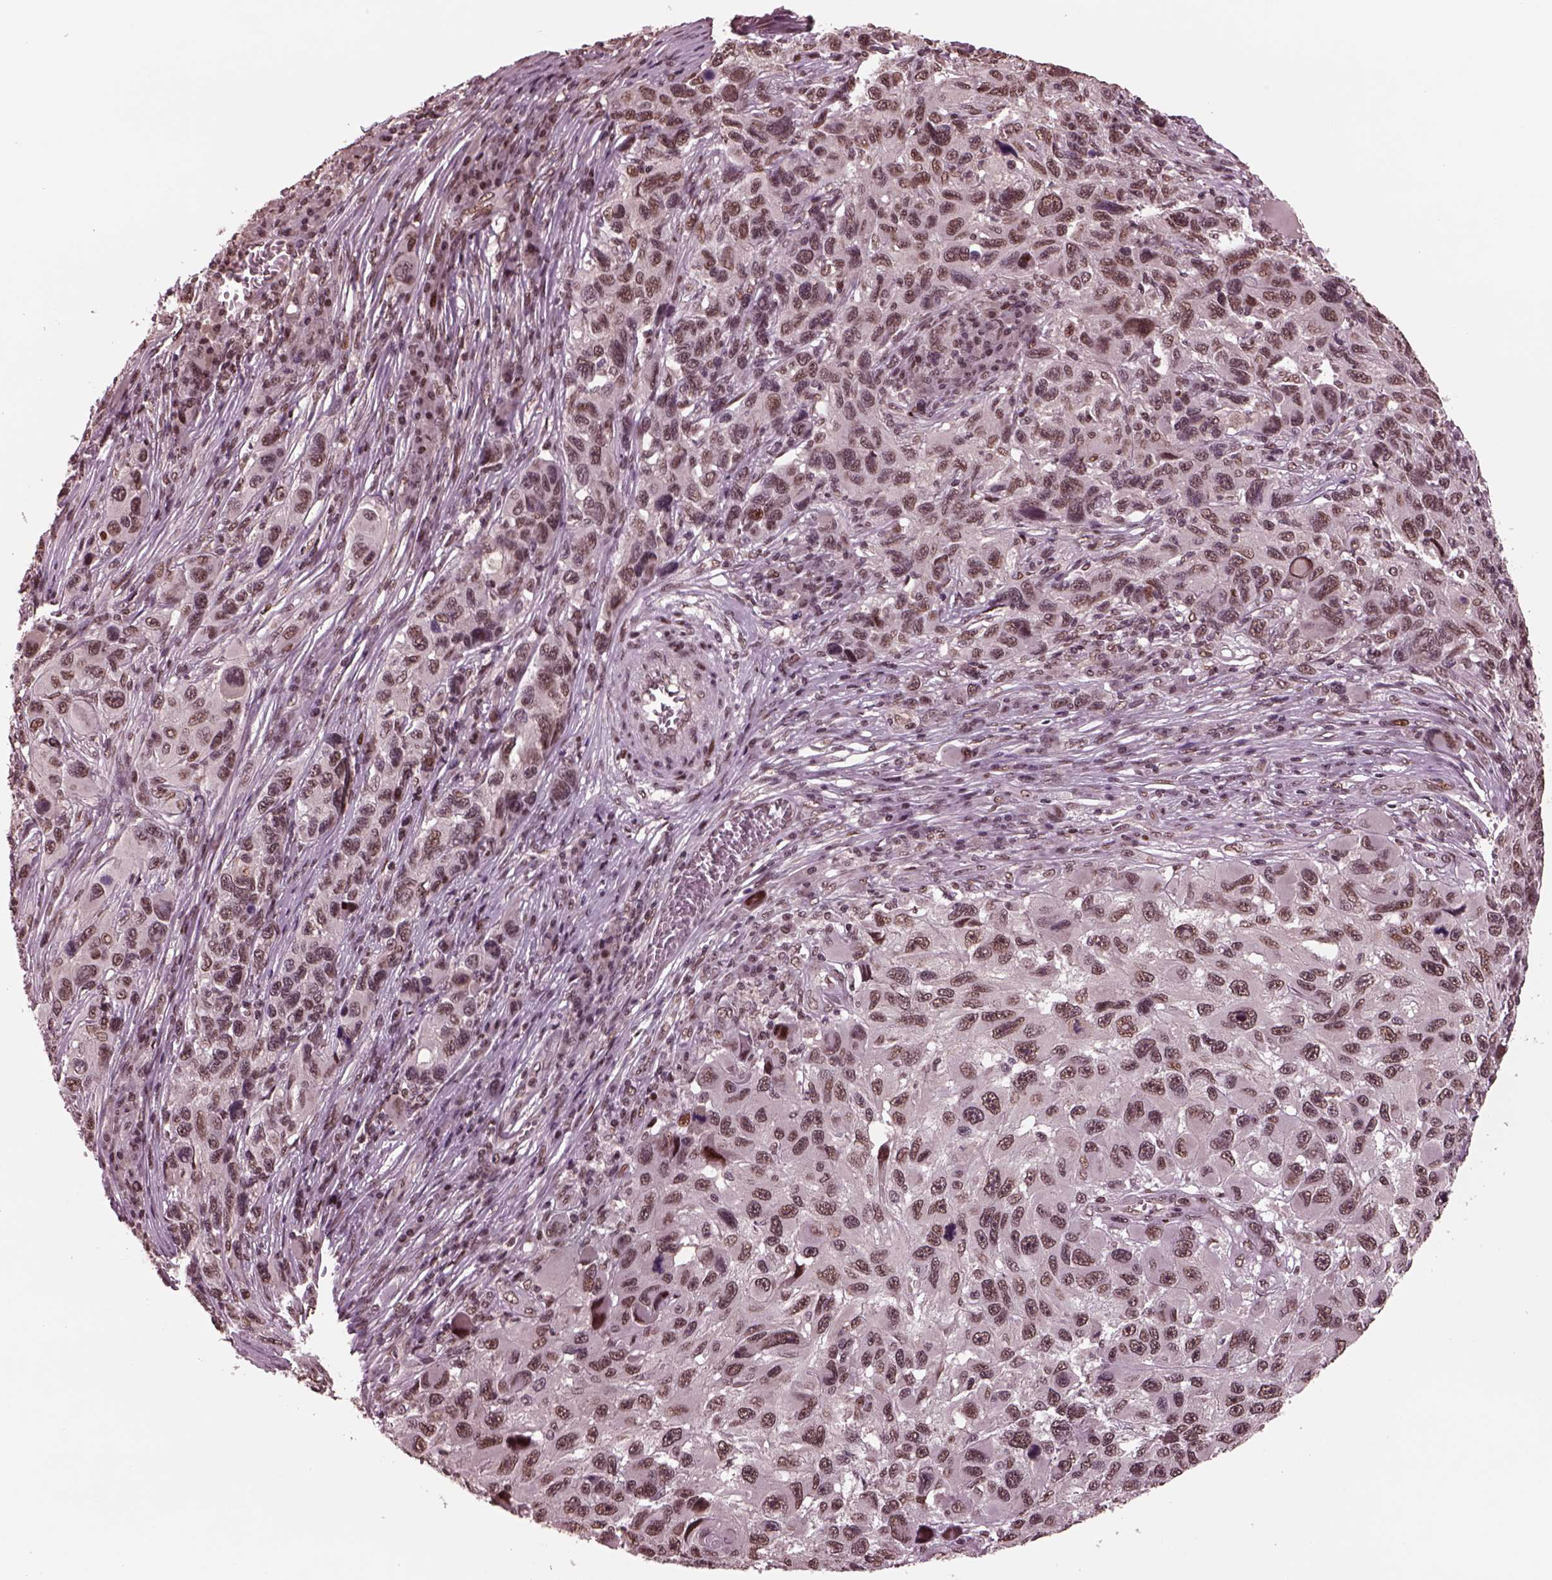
{"staining": {"intensity": "moderate", "quantity": ">75%", "location": "nuclear"}, "tissue": "melanoma", "cell_type": "Tumor cells", "image_type": "cancer", "snomed": [{"axis": "morphology", "description": "Malignant melanoma, NOS"}, {"axis": "topography", "description": "Skin"}], "caption": "Protein analysis of melanoma tissue shows moderate nuclear expression in about >75% of tumor cells.", "gene": "NAP1L5", "patient": {"sex": "male", "age": 53}}